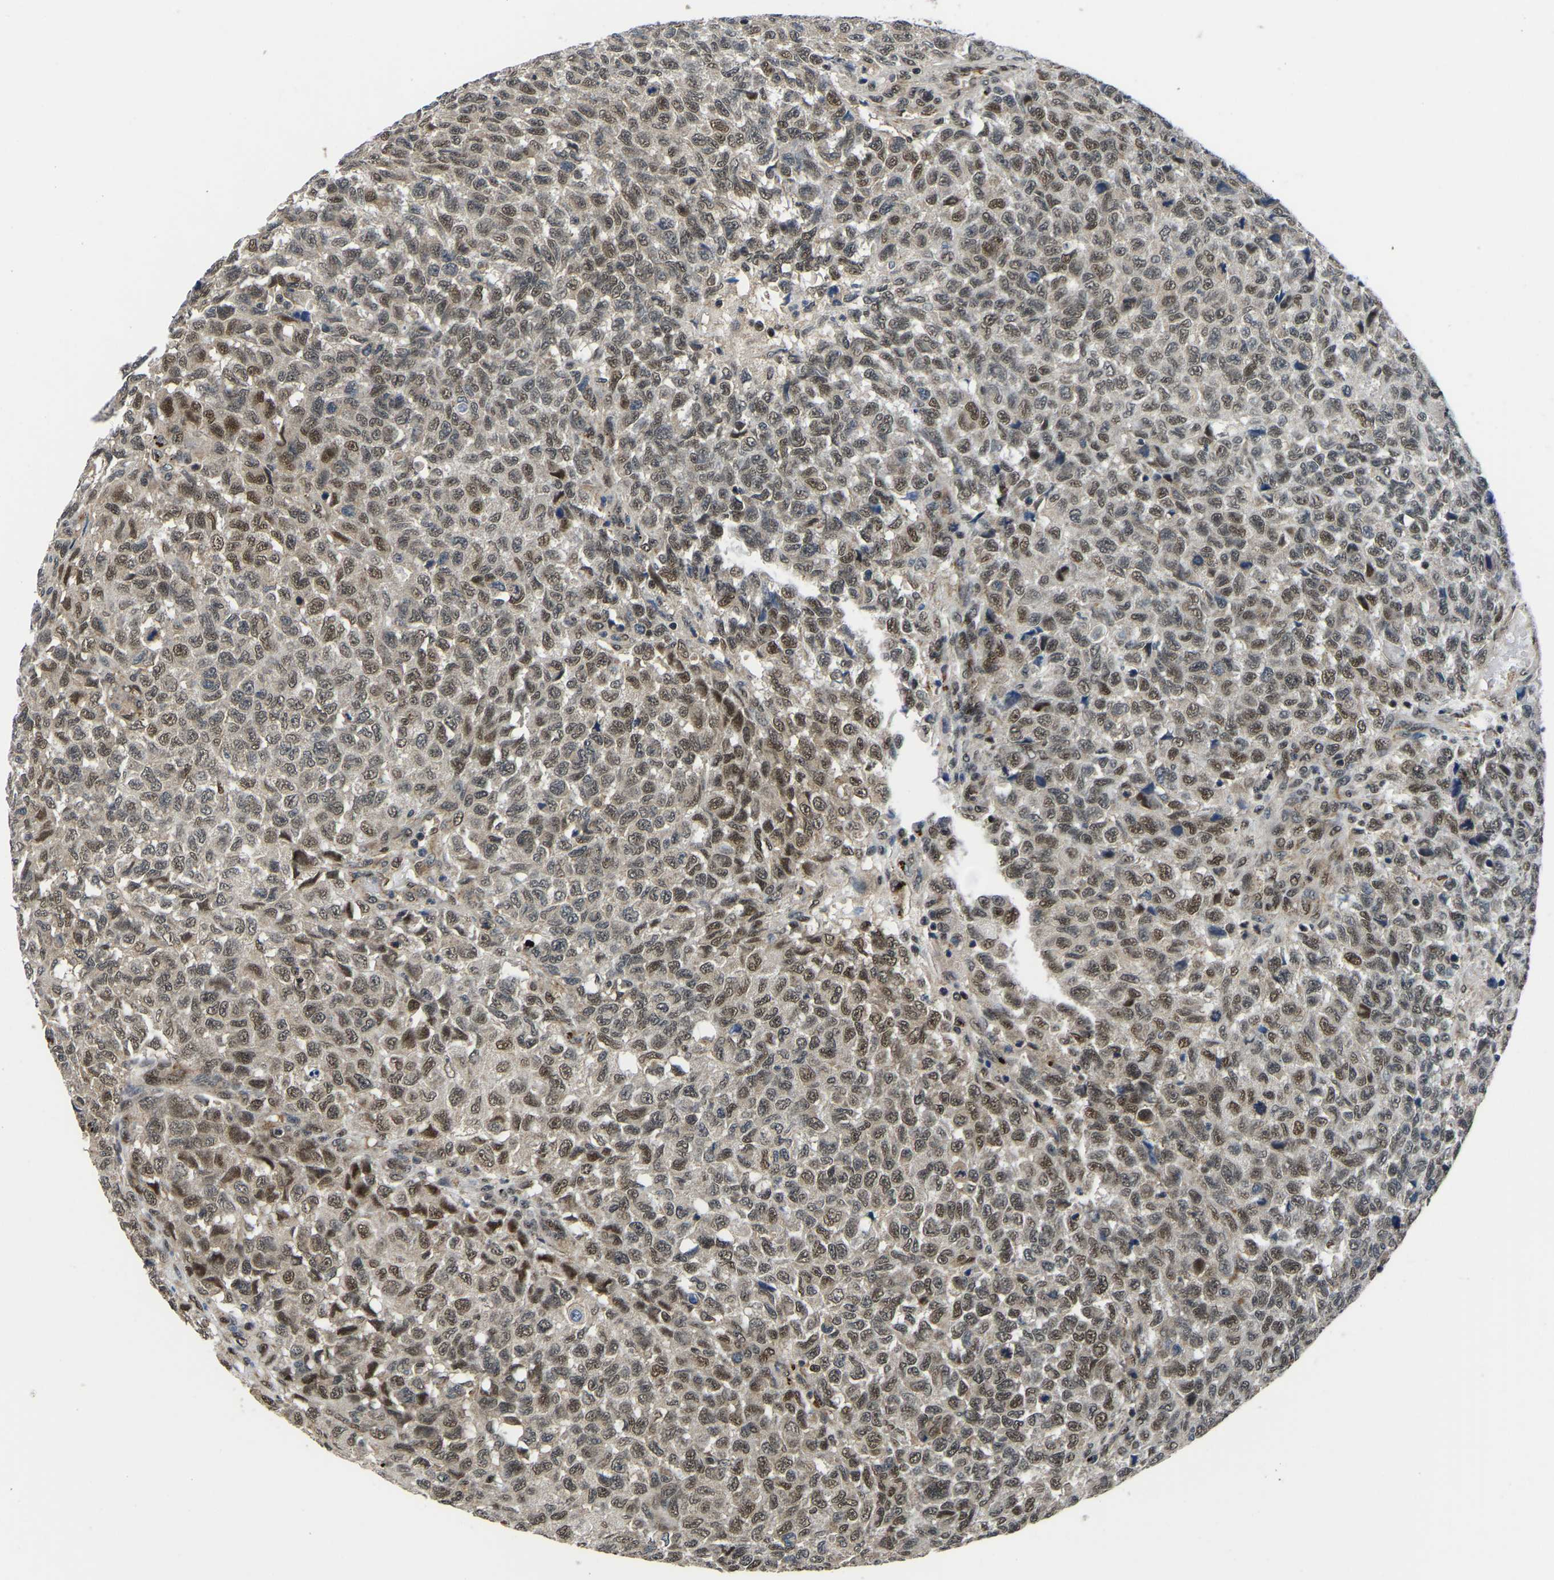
{"staining": {"intensity": "moderate", "quantity": ">75%", "location": "nuclear"}, "tissue": "testis cancer", "cell_type": "Tumor cells", "image_type": "cancer", "snomed": [{"axis": "morphology", "description": "Seminoma, NOS"}, {"axis": "topography", "description": "Testis"}], "caption": "Moderate nuclear staining is identified in approximately >75% of tumor cells in testis cancer.", "gene": "DFFA", "patient": {"sex": "male", "age": 59}}